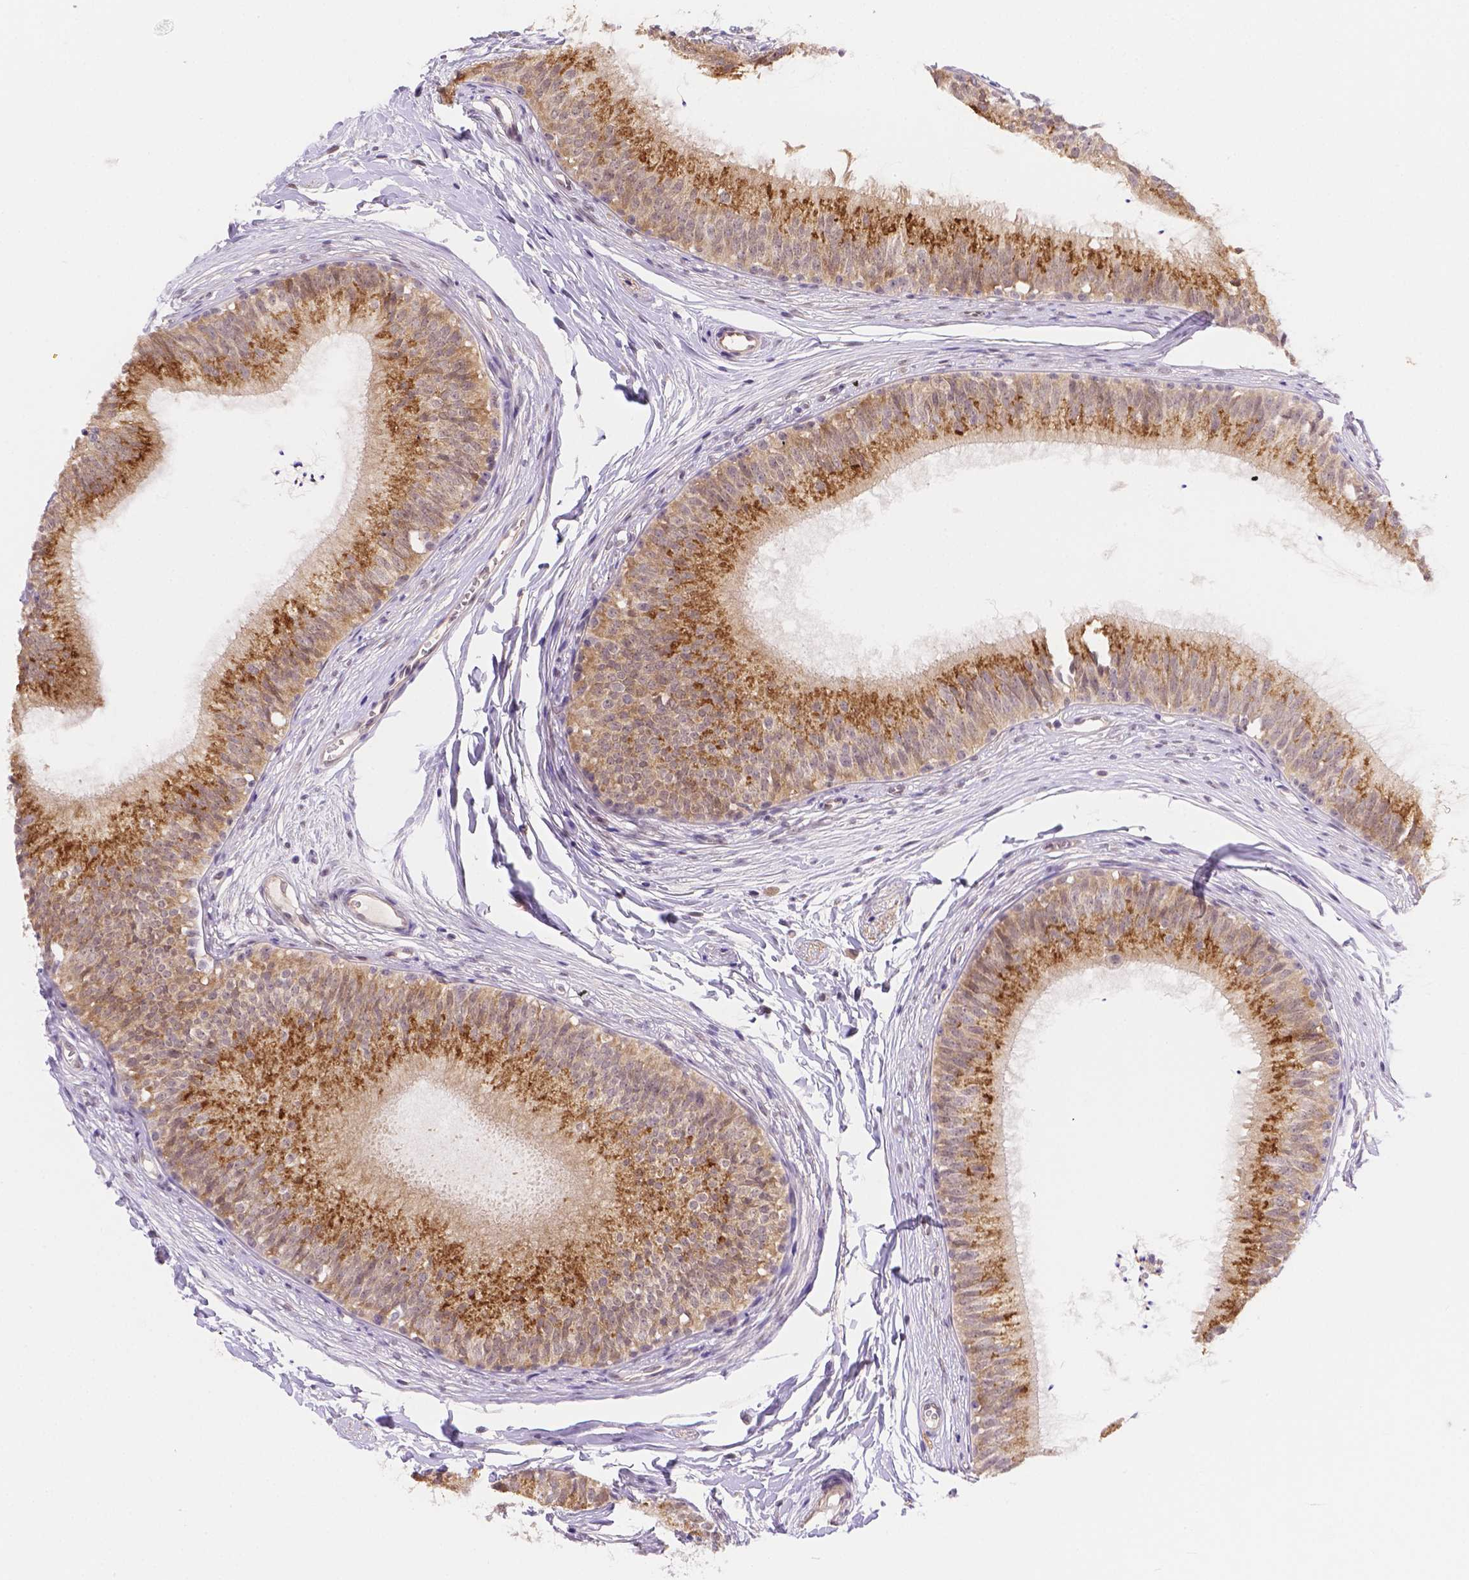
{"staining": {"intensity": "strong", "quantity": "25%-75%", "location": "cytoplasmic/membranous"}, "tissue": "epididymis", "cell_type": "Glandular cells", "image_type": "normal", "snomed": [{"axis": "morphology", "description": "Normal tissue, NOS"}, {"axis": "topography", "description": "Epididymis"}], "caption": "Strong cytoplasmic/membranous protein positivity is identified in about 25%-75% of glandular cells in epididymis. (DAB (3,3'-diaminobenzidine) IHC with brightfield microscopy, high magnification).", "gene": "NXPE2", "patient": {"sex": "male", "age": 29}}